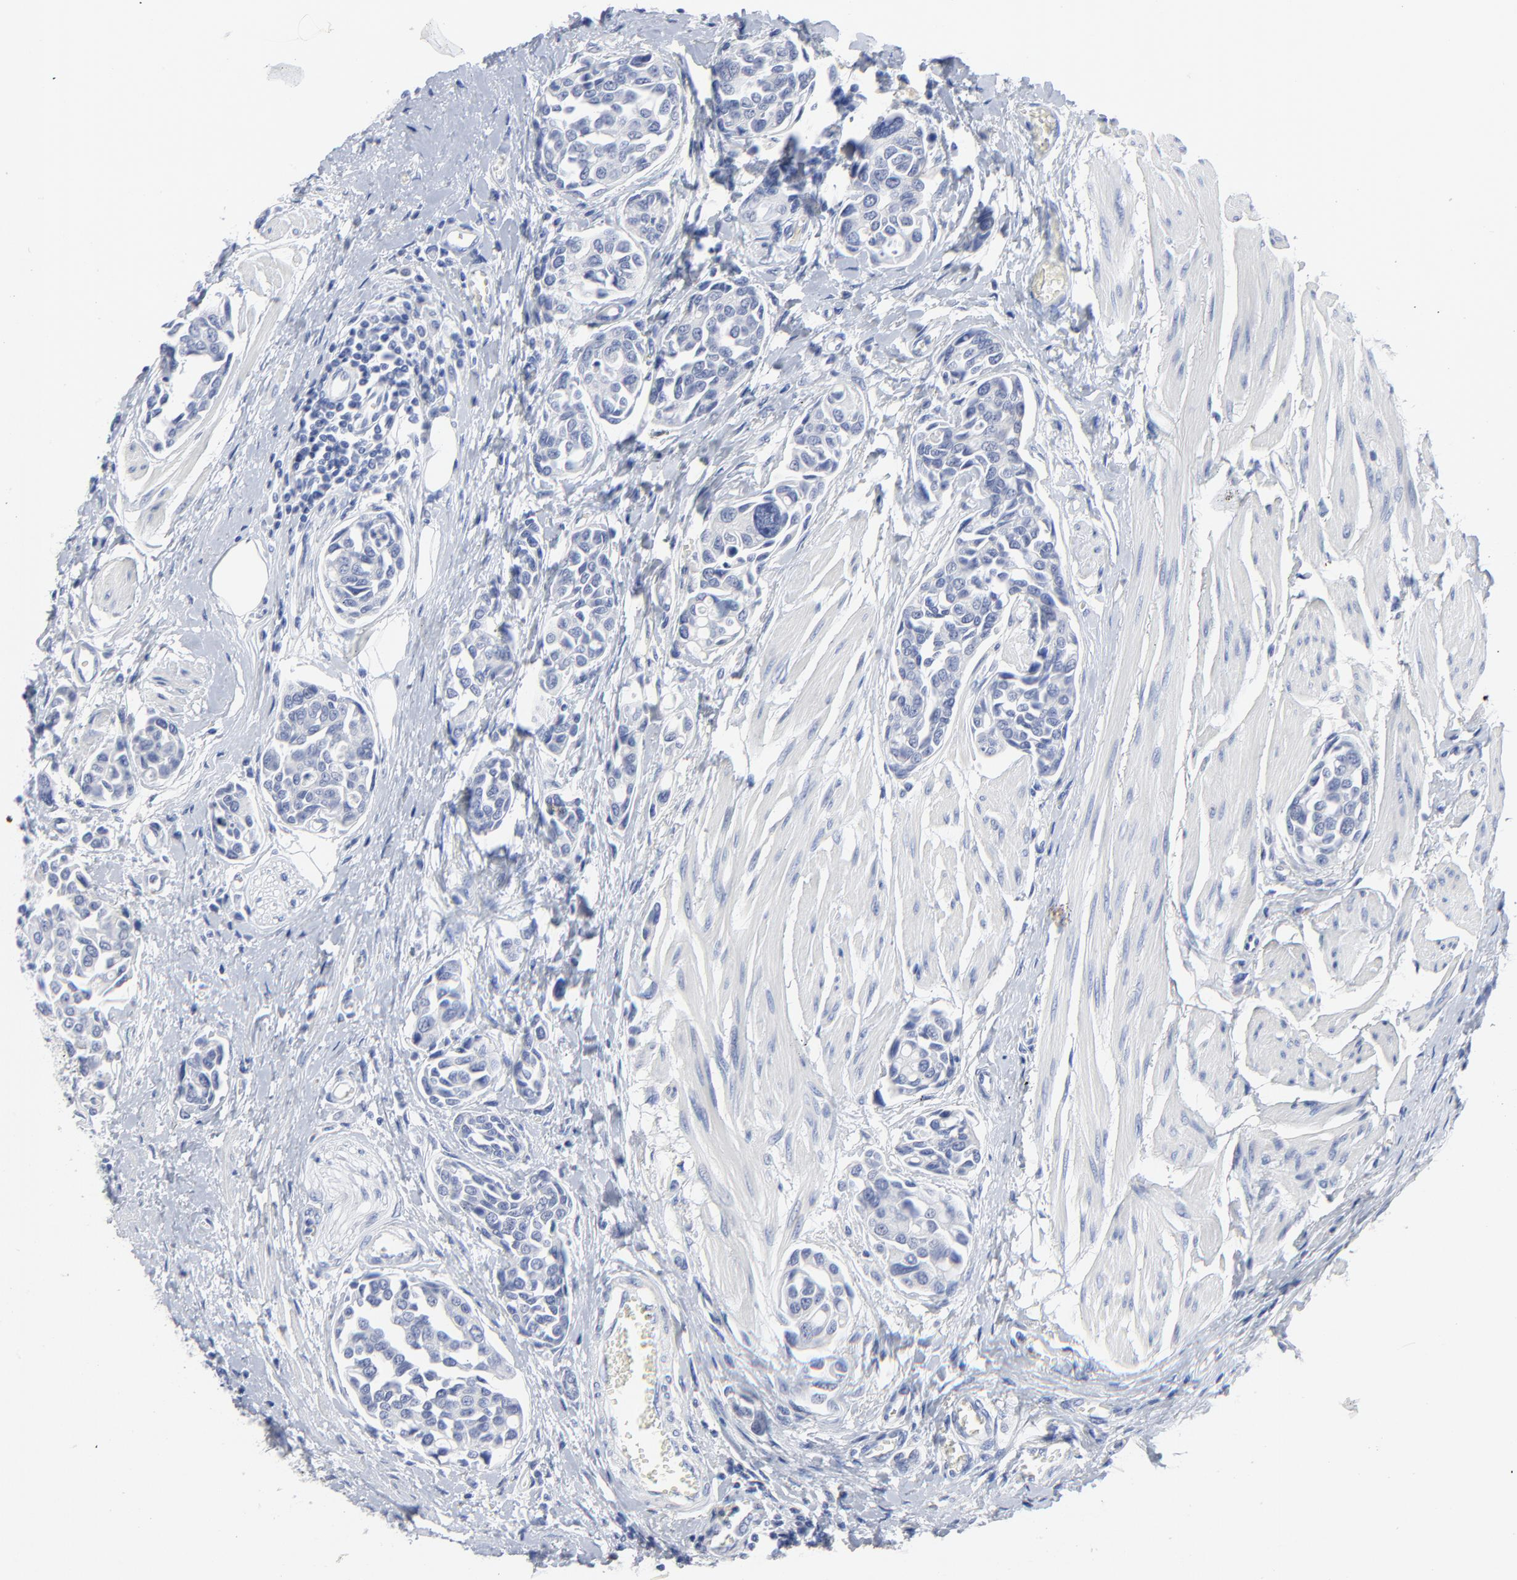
{"staining": {"intensity": "negative", "quantity": "none", "location": "none"}, "tissue": "urothelial cancer", "cell_type": "Tumor cells", "image_type": "cancer", "snomed": [{"axis": "morphology", "description": "Urothelial carcinoma, High grade"}, {"axis": "topography", "description": "Urinary bladder"}], "caption": "The micrograph reveals no staining of tumor cells in high-grade urothelial carcinoma.", "gene": "CLEC4G", "patient": {"sex": "male", "age": 78}}